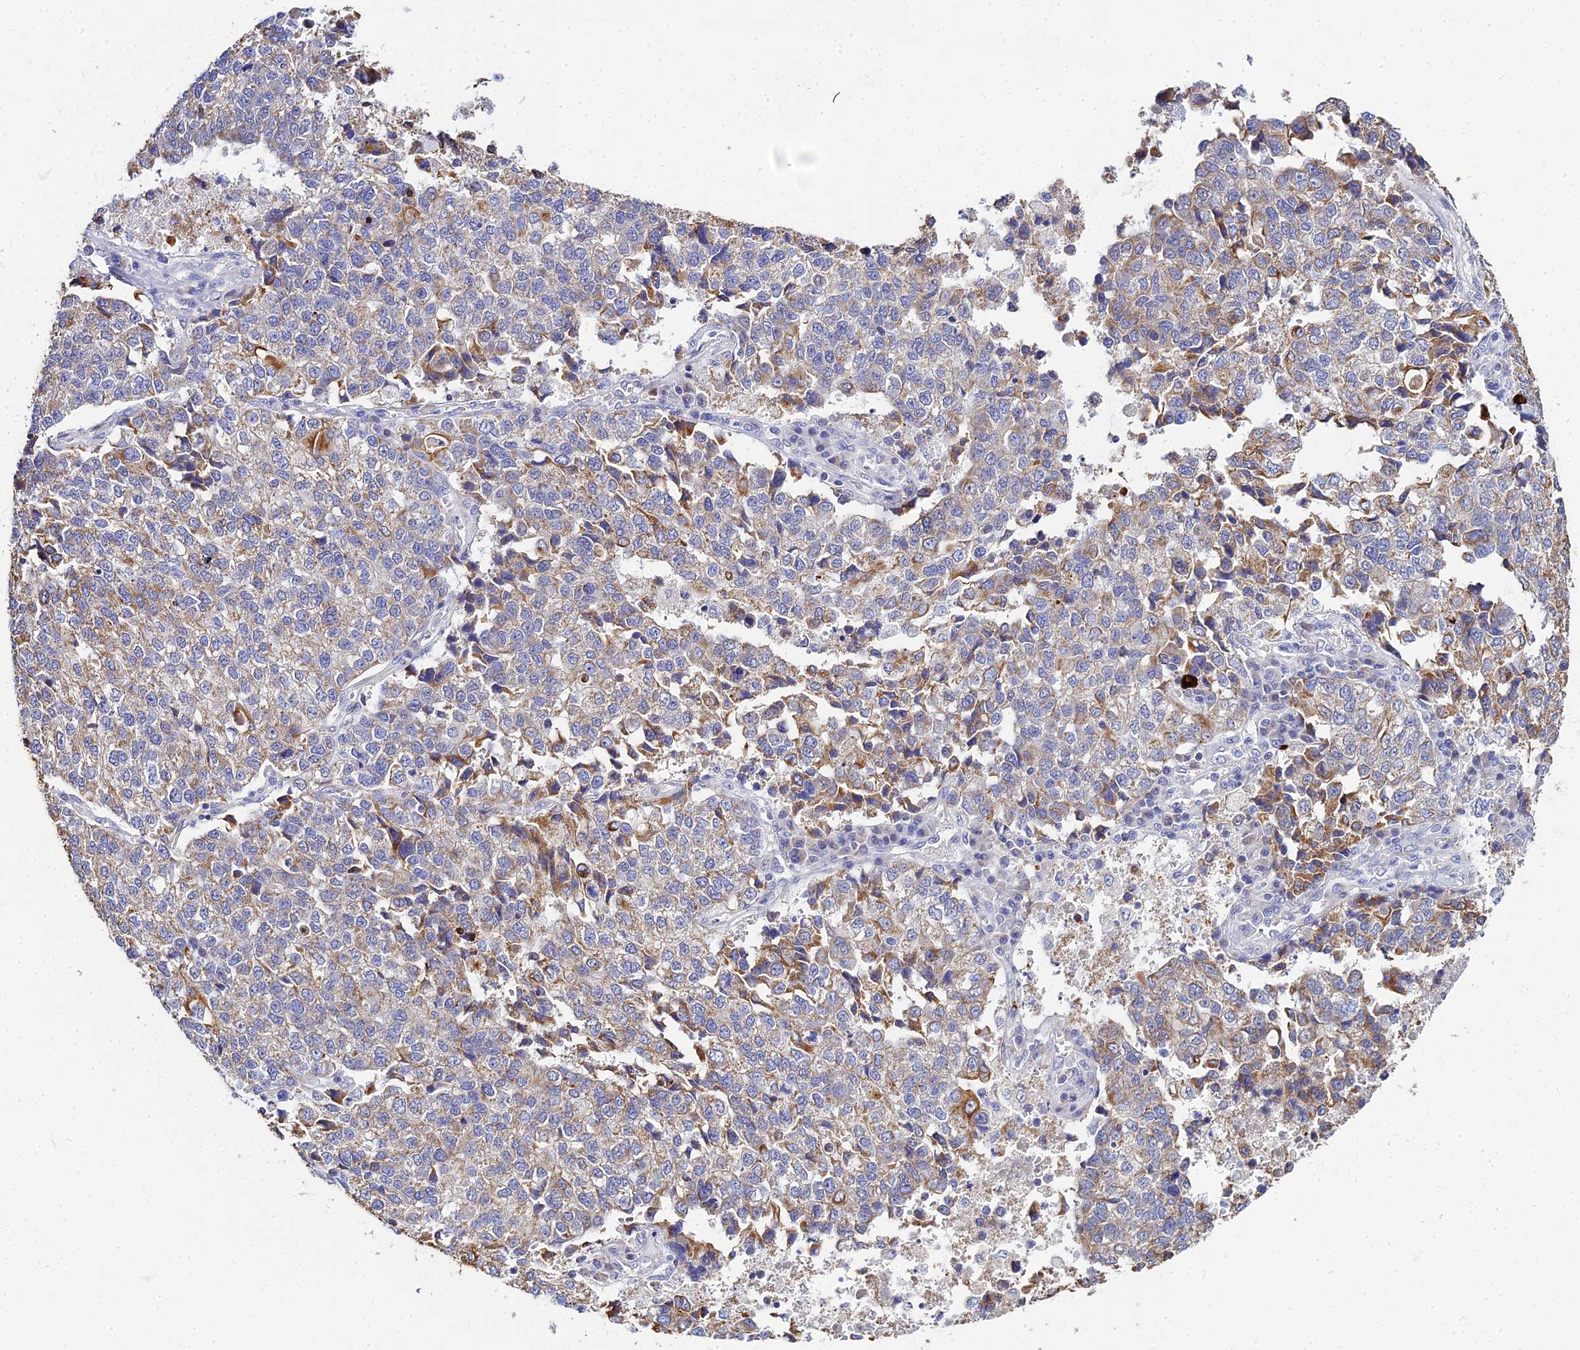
{"staining": {"intensity": "moderate", "quantity": ">75%", "location": "cytoplasmic/membranous"}, "tissue": "lung cancer", "cell_type": "Tumor cells", "image_type": "cancer", "snomed": [{"axis": "morphology", "description": "Adenocarcinoma, NOS"}, {"axis": "topography", "description": "Lung"}], "caption": "DAB (3,3'-diaminobenzidine) immunohistochemical staining of lung cancer (adenocarcinoma) shows moderate cytoplasmic/membranous protein expression in approximately >75% of tumor cells.", "gene": "ZXDA", "patient": {"sex": "male", "age": 49}}